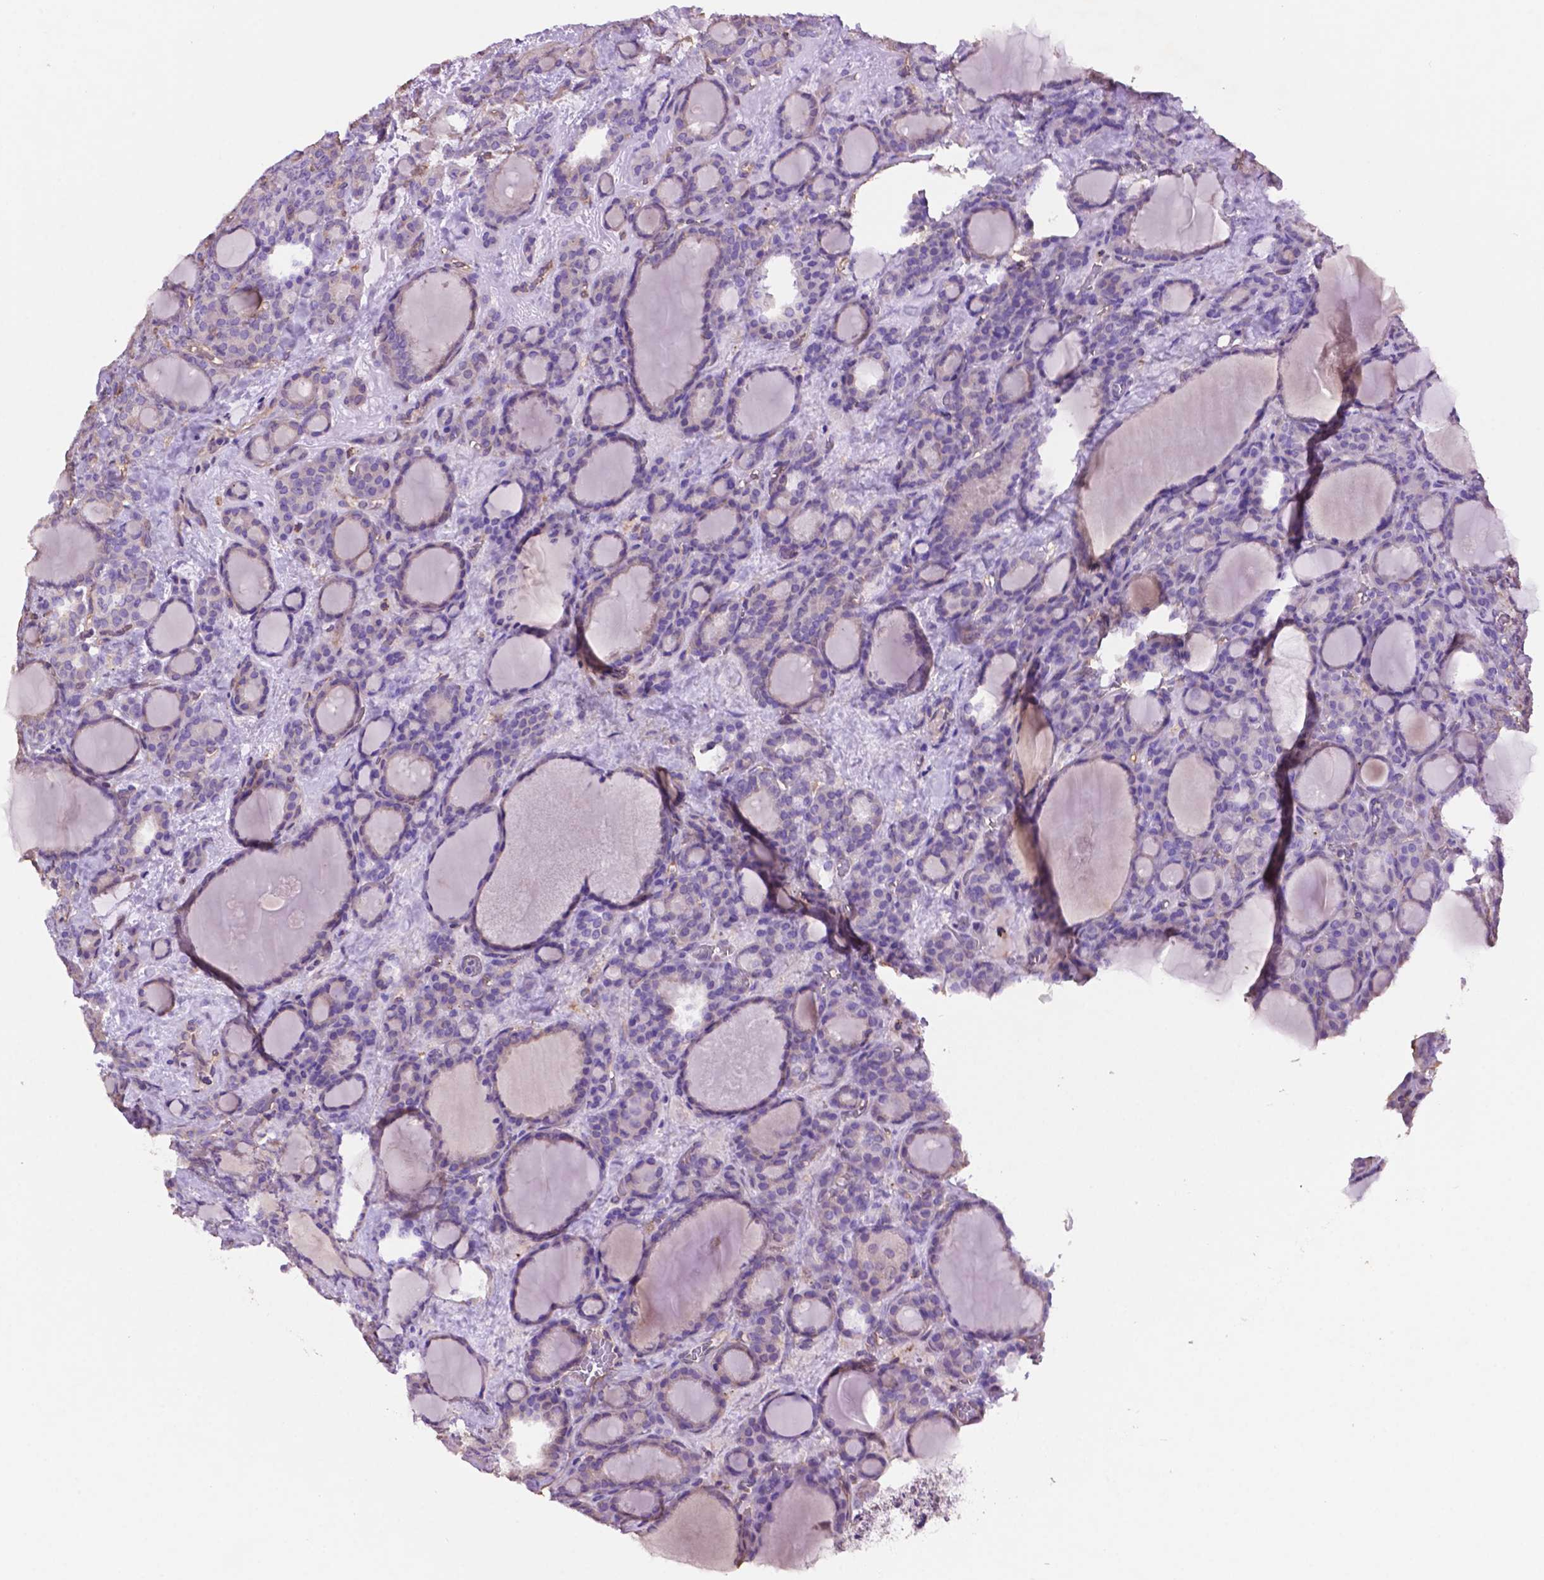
{"staining": {"intensity": "negative", "quantity": "none", "location": "none"}, "tissue": "thyroid cancer", "cell_type": "Tumor cells", "image_type": "cancer", "snomed": [{"axis": "morphology", "description": "Normal tissue, NOS"}, {"axis": "morphology", "description": "Follicular adenoma carcinoma, NOS"}, {"axis": "topography", "description": "Thyroid gland"}], "caption": "Immunohistochemistry (IHC) histopathology image of neoplastic tissue: human follicular adenoma carcinoma (thyroid) stained with DAB shows no significant protein staining in tumor cells.", "gene": "GDPD5", "patient": {"sex": "female", "age": 31}}